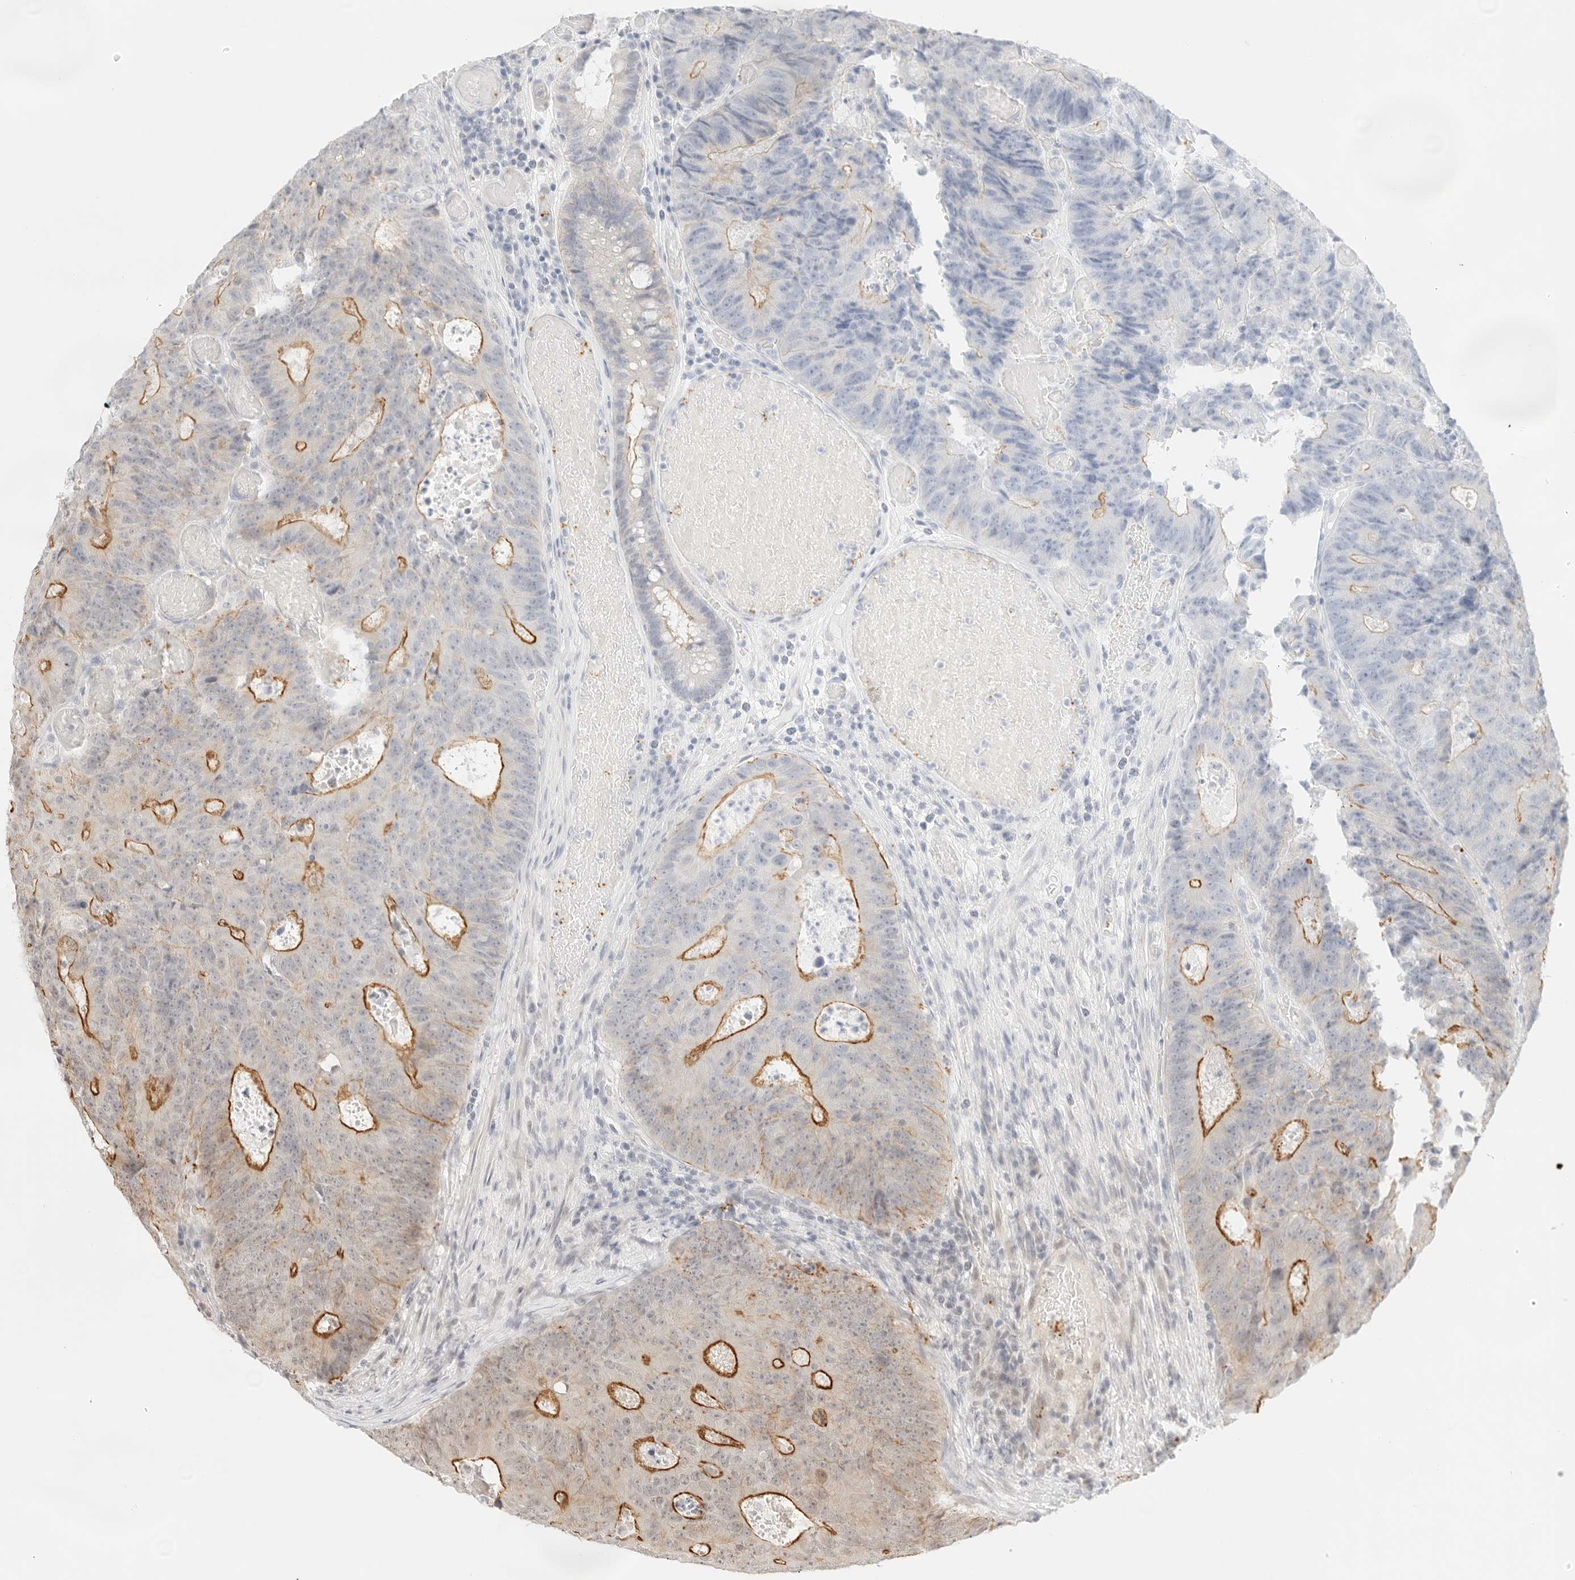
{"staining": {"intensity": "strong", "quantity": "25%-75%", "location": "cytoplasmic/membranous"}, "tissue": "colorectal cancer", "cell_type": "Tumor cells", "image_type": "cancer", "snomed": [{"axis": "morphology", "description": "Adenocarcinoma, NOS"}, {"axis": "topography", "description": "Colon"}], "caption": "DAB immunohistochemical staining of human colorectal cancer displays strong cytoplasmic/membranous protein expression in approximately 25%-75% of tumor cells.", "gene": "GNAS", "patient": {"sex": "male", "age": 87}}